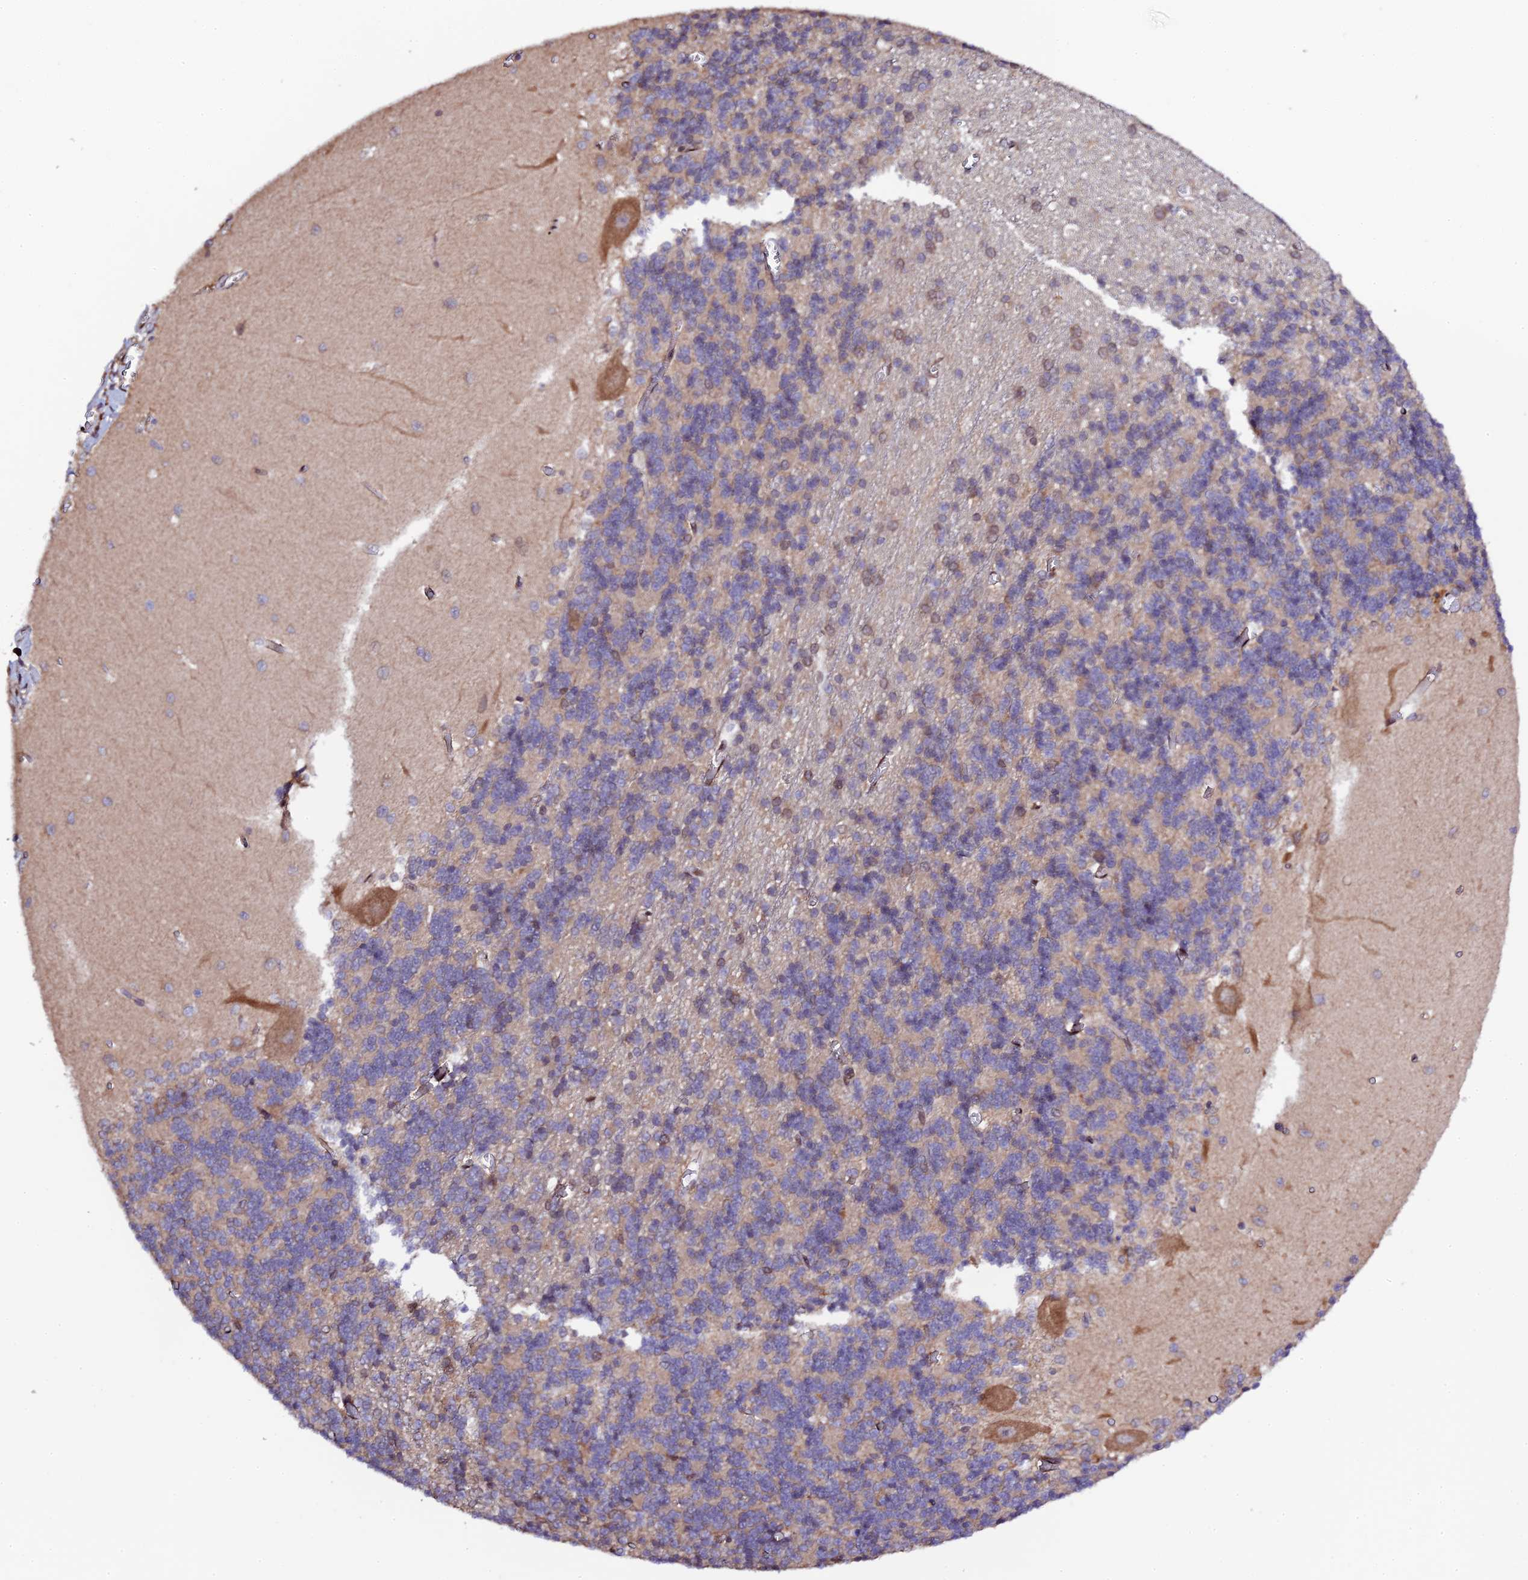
{"staining": {"intensity": "negative", "quantity": "none", "location": "none"}, "tissue": "cerebellum", "cell_type": "Cells in granular layer", "image_type": "normal", "snomed": [{"axis": "morphology", "description": "Normal tissue, NOS"}, {"axis": "topography", "description": "Cerebellum"}], "caption": "The image exhibits no staining of cells in granular layer in unremarkable cerebellum.", "gene": "P3H3", "patient": {"sex": "male", "age": 37}}